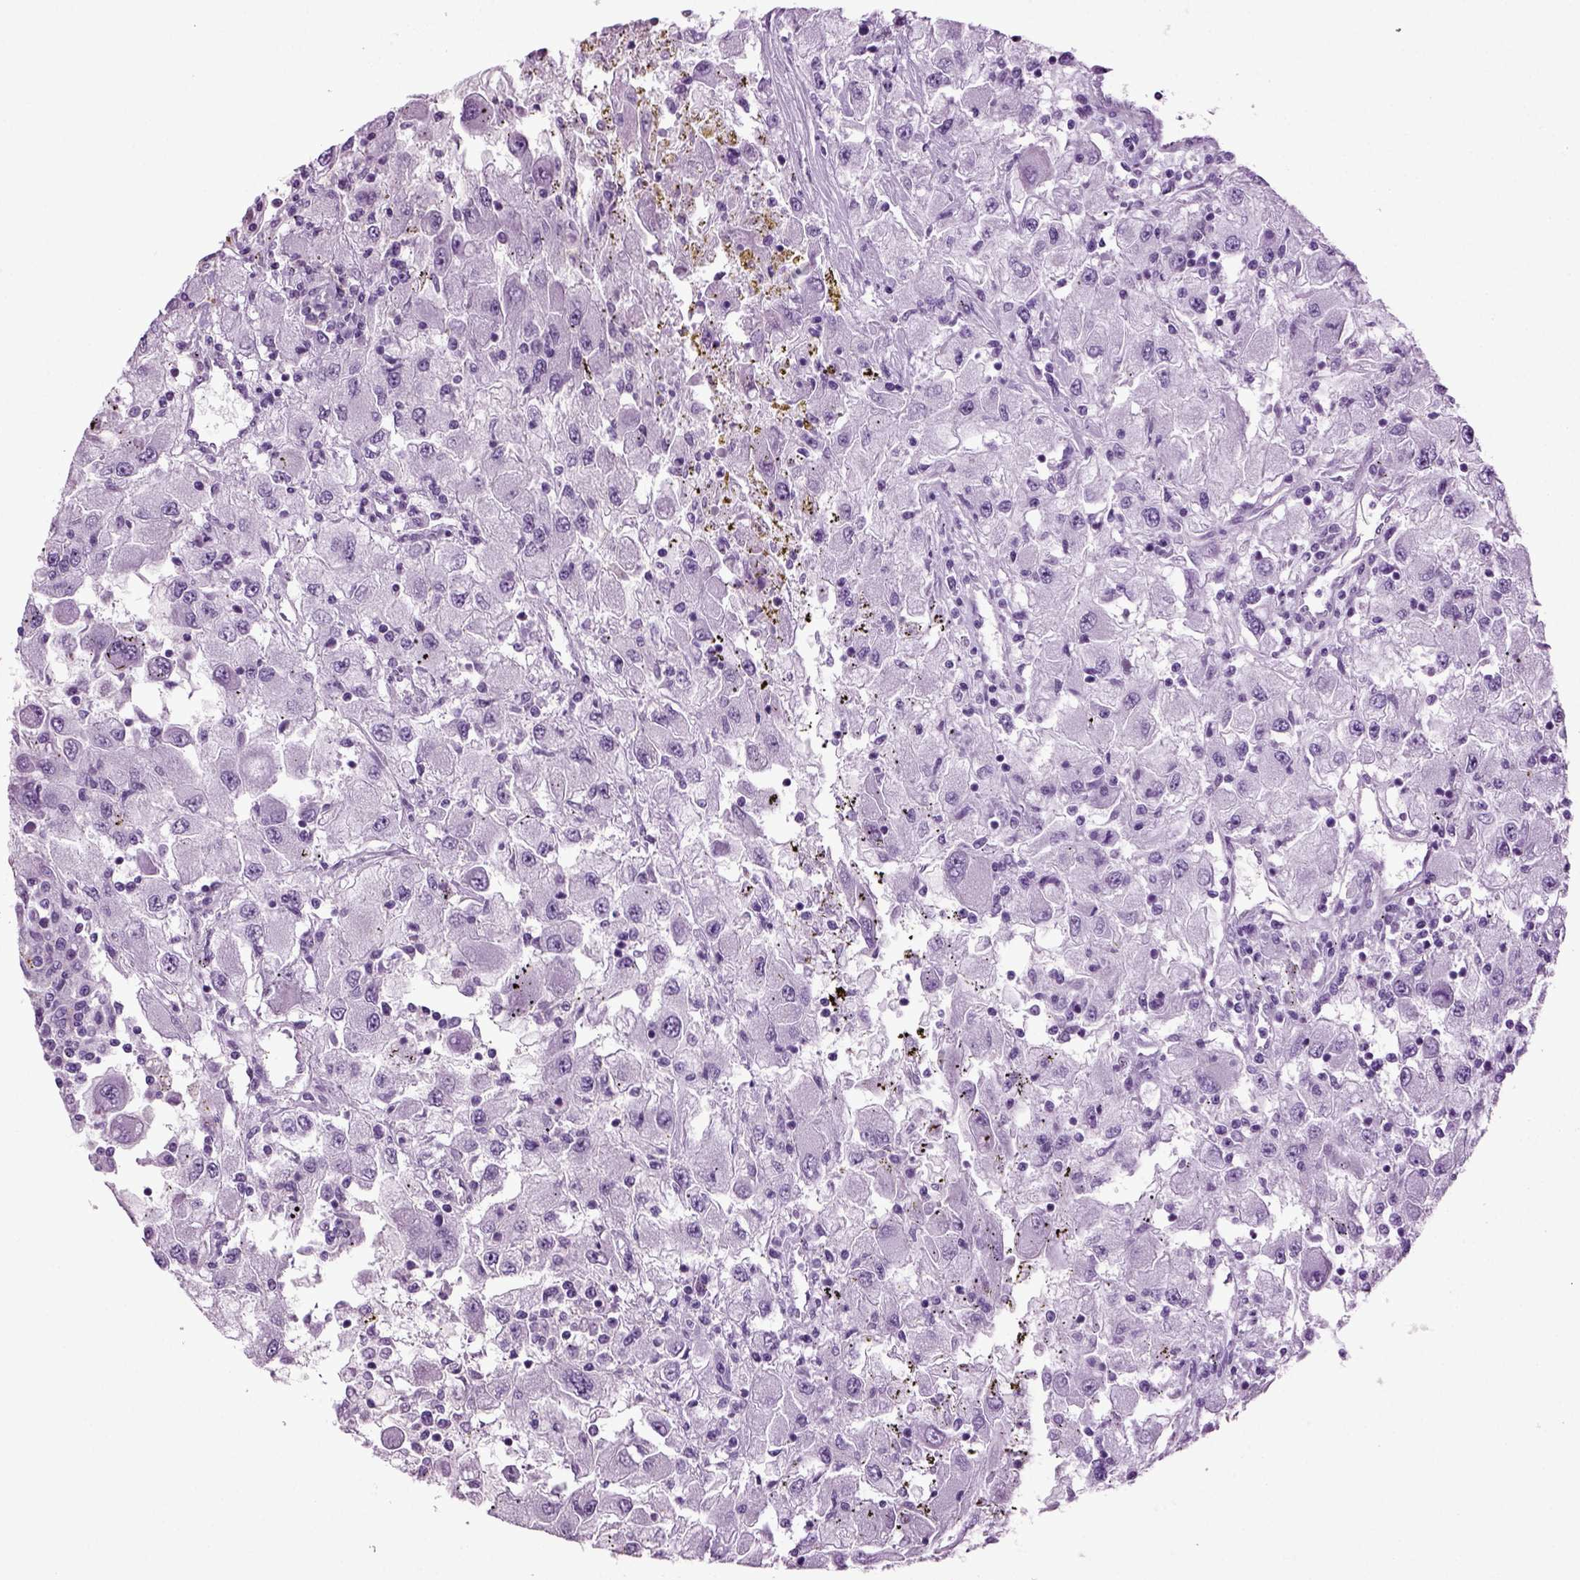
{"staining": {"intensity": "negative", "quantity": "none", "location": "none"}, "tissue": "renal cancer", "cell_type": "Tumor cells", "image_type": "cancer", "snomed": [{"axis": "morphology", "description": "Adenocarcinoma, NOS"}, {"axis": "topography", "description": "Kidney"}], "caption": "Immunohistochemistry micrograph of human renal cancer (adenocarcinoma) stained for a protein (brown), which shows no positivity in tumor cells.", "gene": "RFX3", "patient": {"sex": "female", "age": 67}}